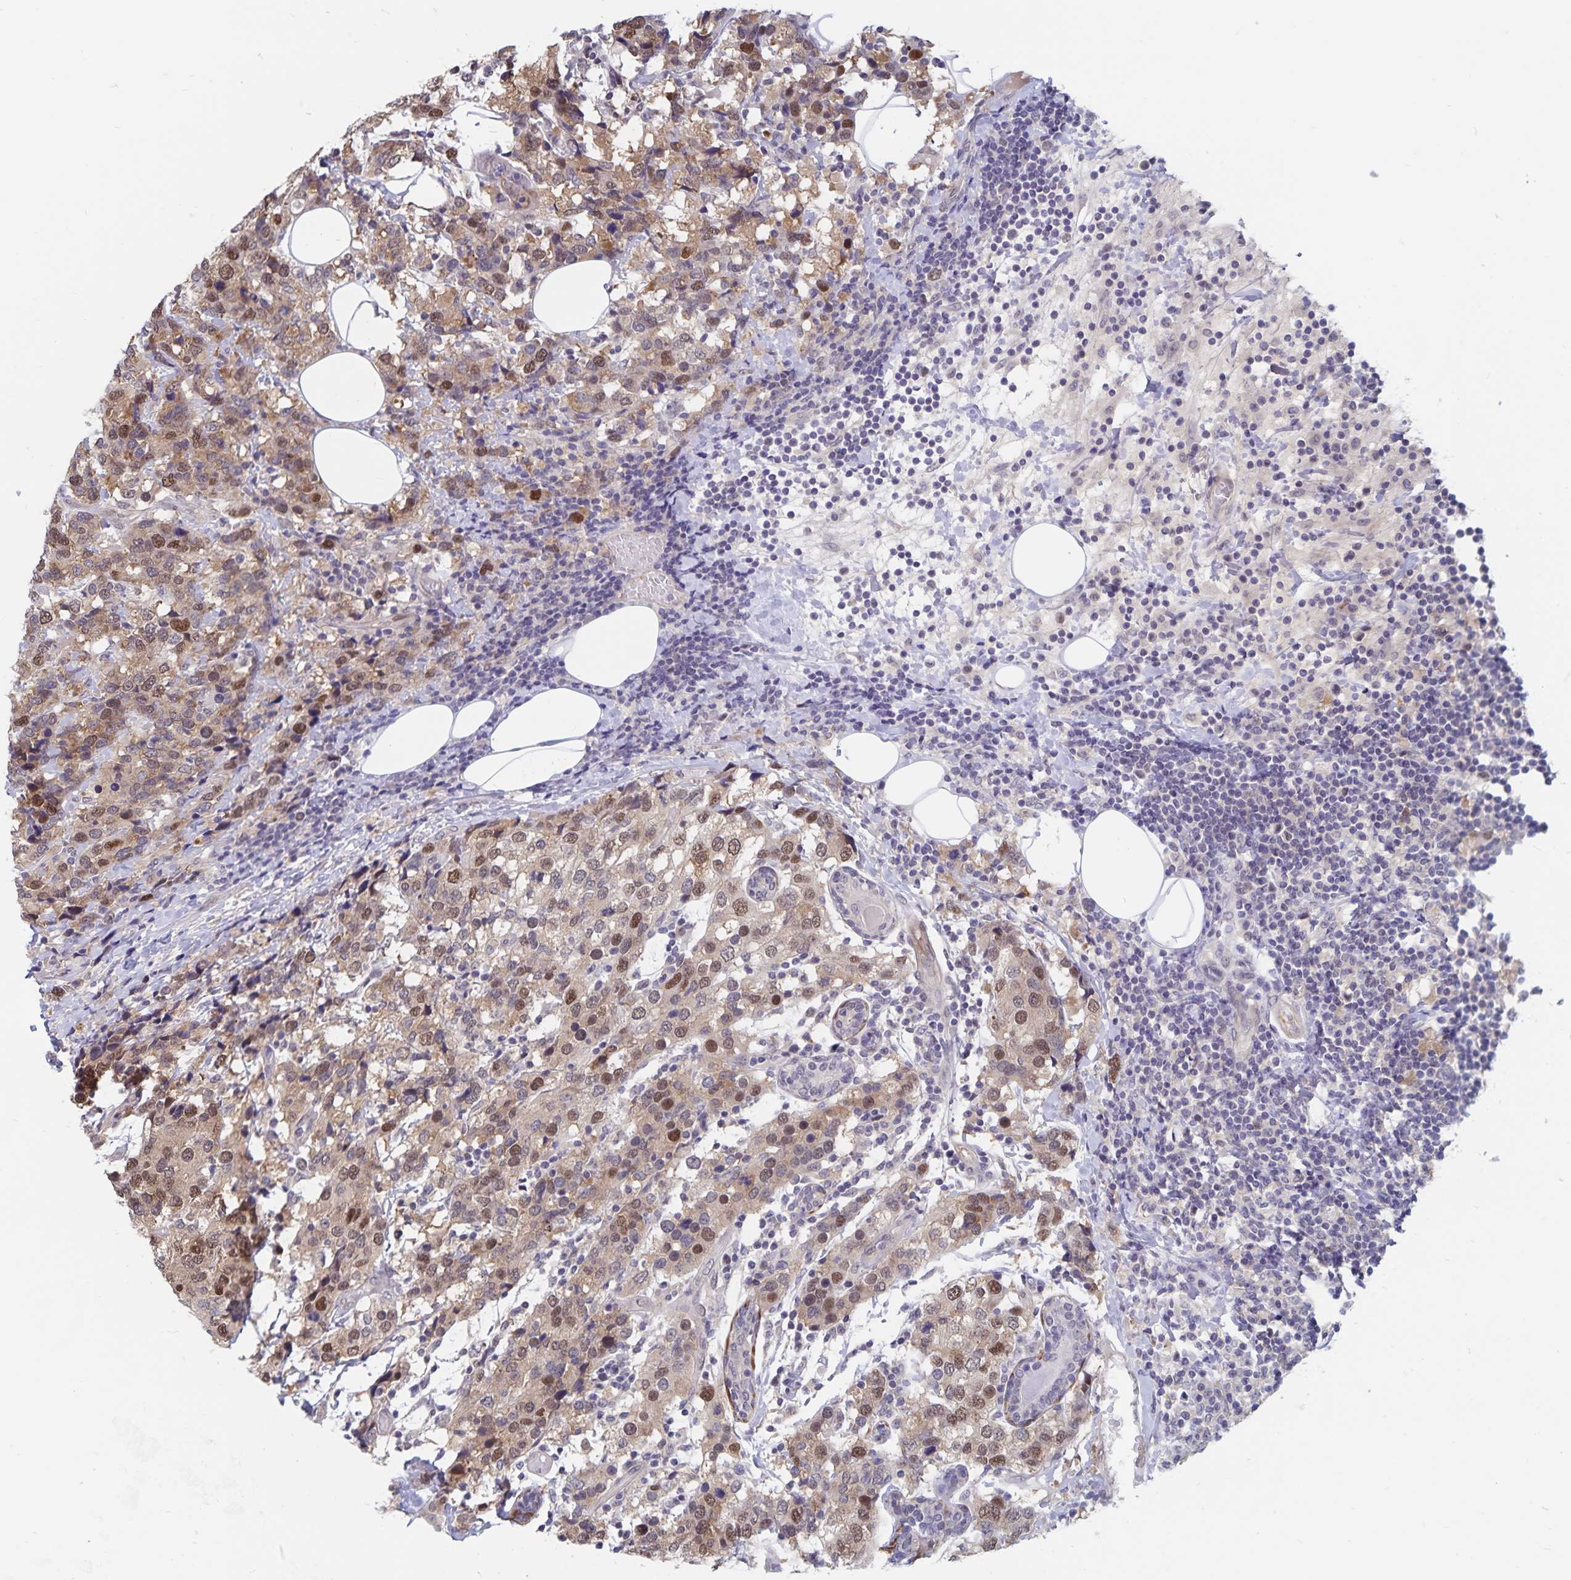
{"staining": {"intensity": "moderate", "quantity": "25%-75%", "location": "cytoplasmic/membranous,nuclear"}, "tissue": "breast cancer", "cell_type": "Tumor cells", "image_type": "cancer", "snomed": [{"axis": "morphology", "description": "Lobular carcinoma"}, {"axis": "topography", "description": "Breast"}], "caption": "The image displays a brown stain indicating the presence of a protein in the cytoplasmic/membranous and nuclear of tumor cells in breast cancer (lobular carcinoma).", "gene": "BAG6", "patient": {"sex": "female", "age": 59}}